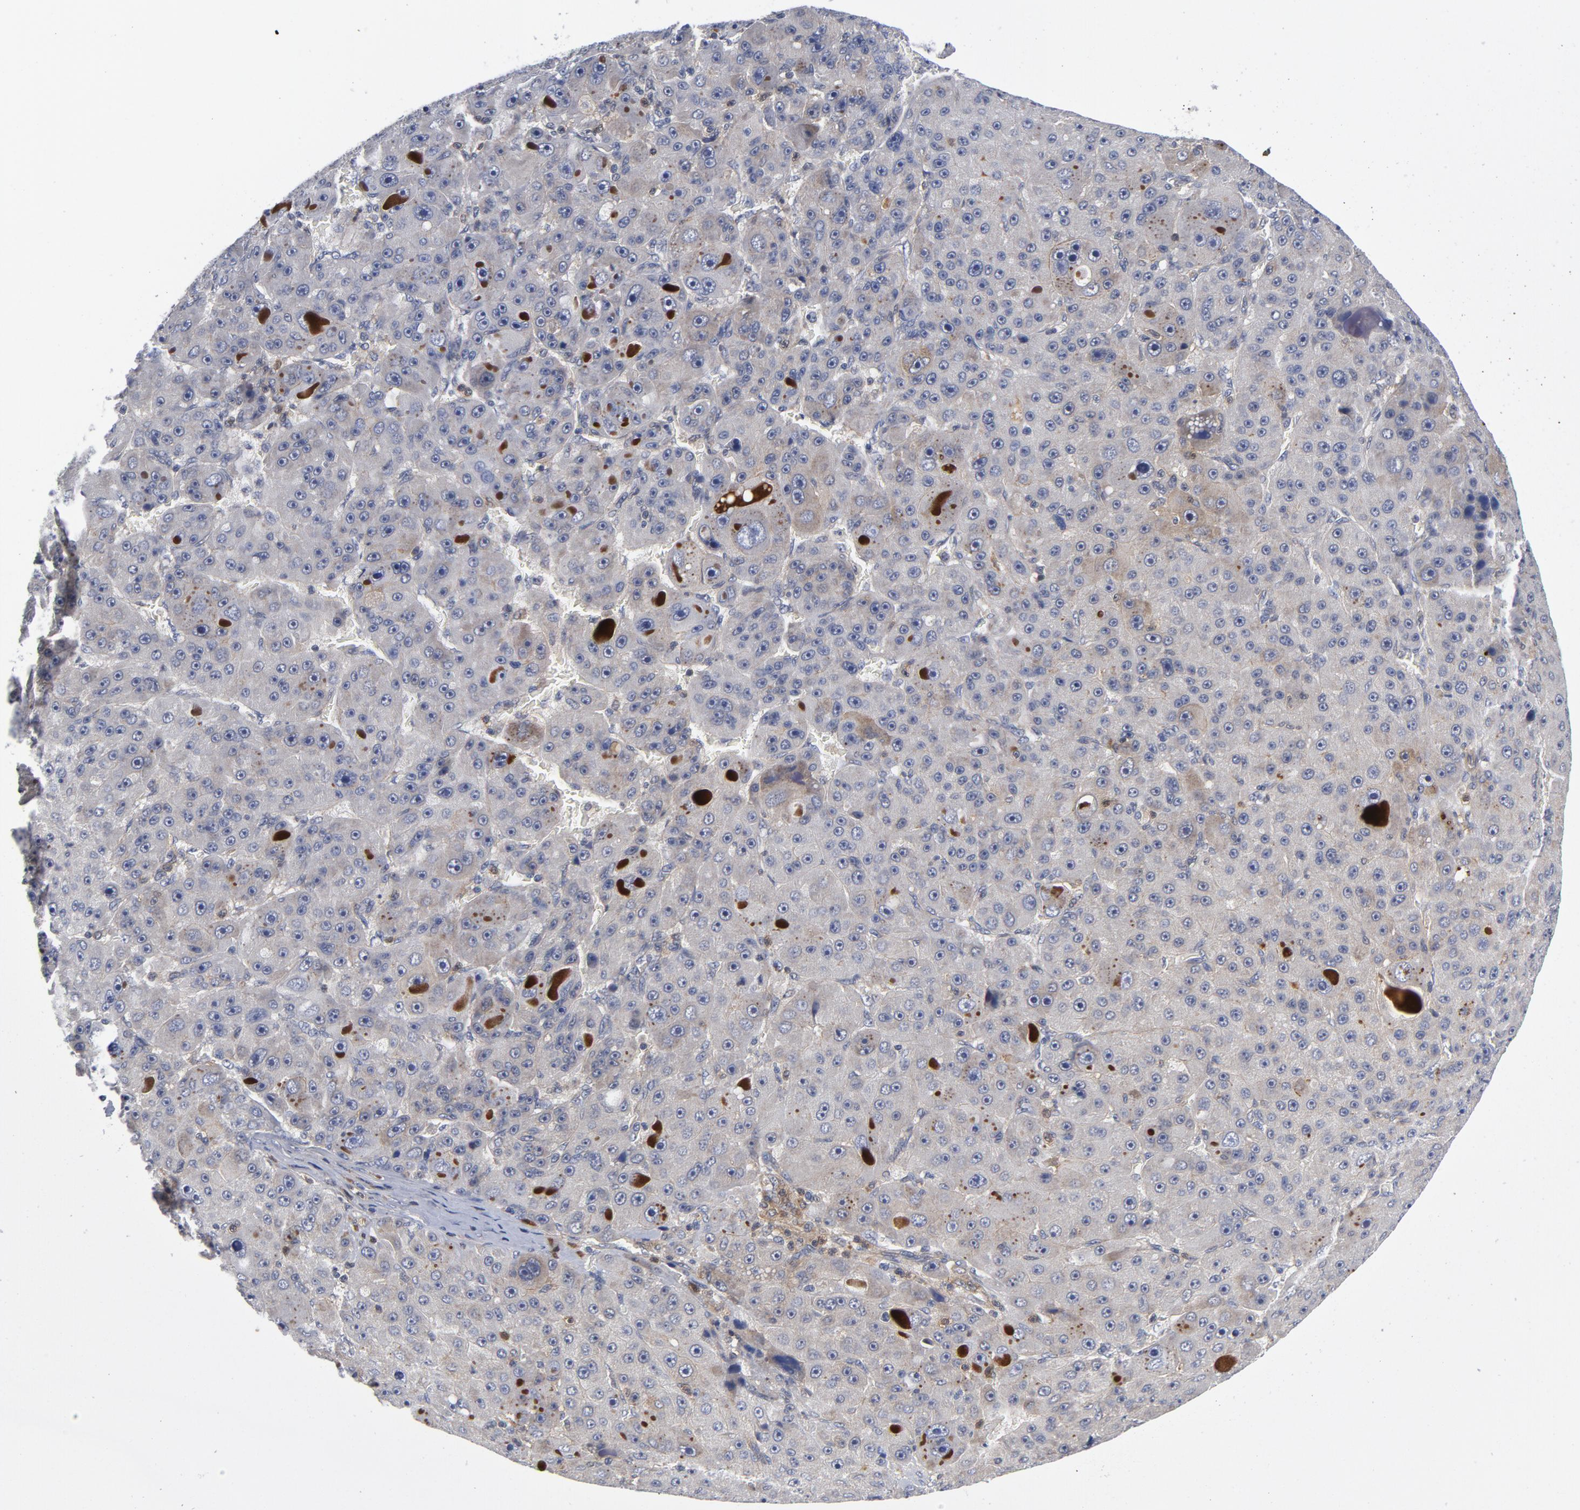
{"staining": {"intensity": "negative", "quantity": "none", "location": "none"}, "tissue": "liver cancer", "cell_type": "Tumor cells", "image_type": "cancer", "snomed": [{"axis": "morphology", "description": "Carcinoma, Hepatocellular, NOS"}, {"axis": "topography", "description": "Liver"}], "caption": "Immunohistochemistry photomicrograph of liver hepatocellular carcinoma stained for a protein (brown), which displays no staining in tumor cells.", "gene": "TRADD", "patient": {"sex": "male", "age": 76}}